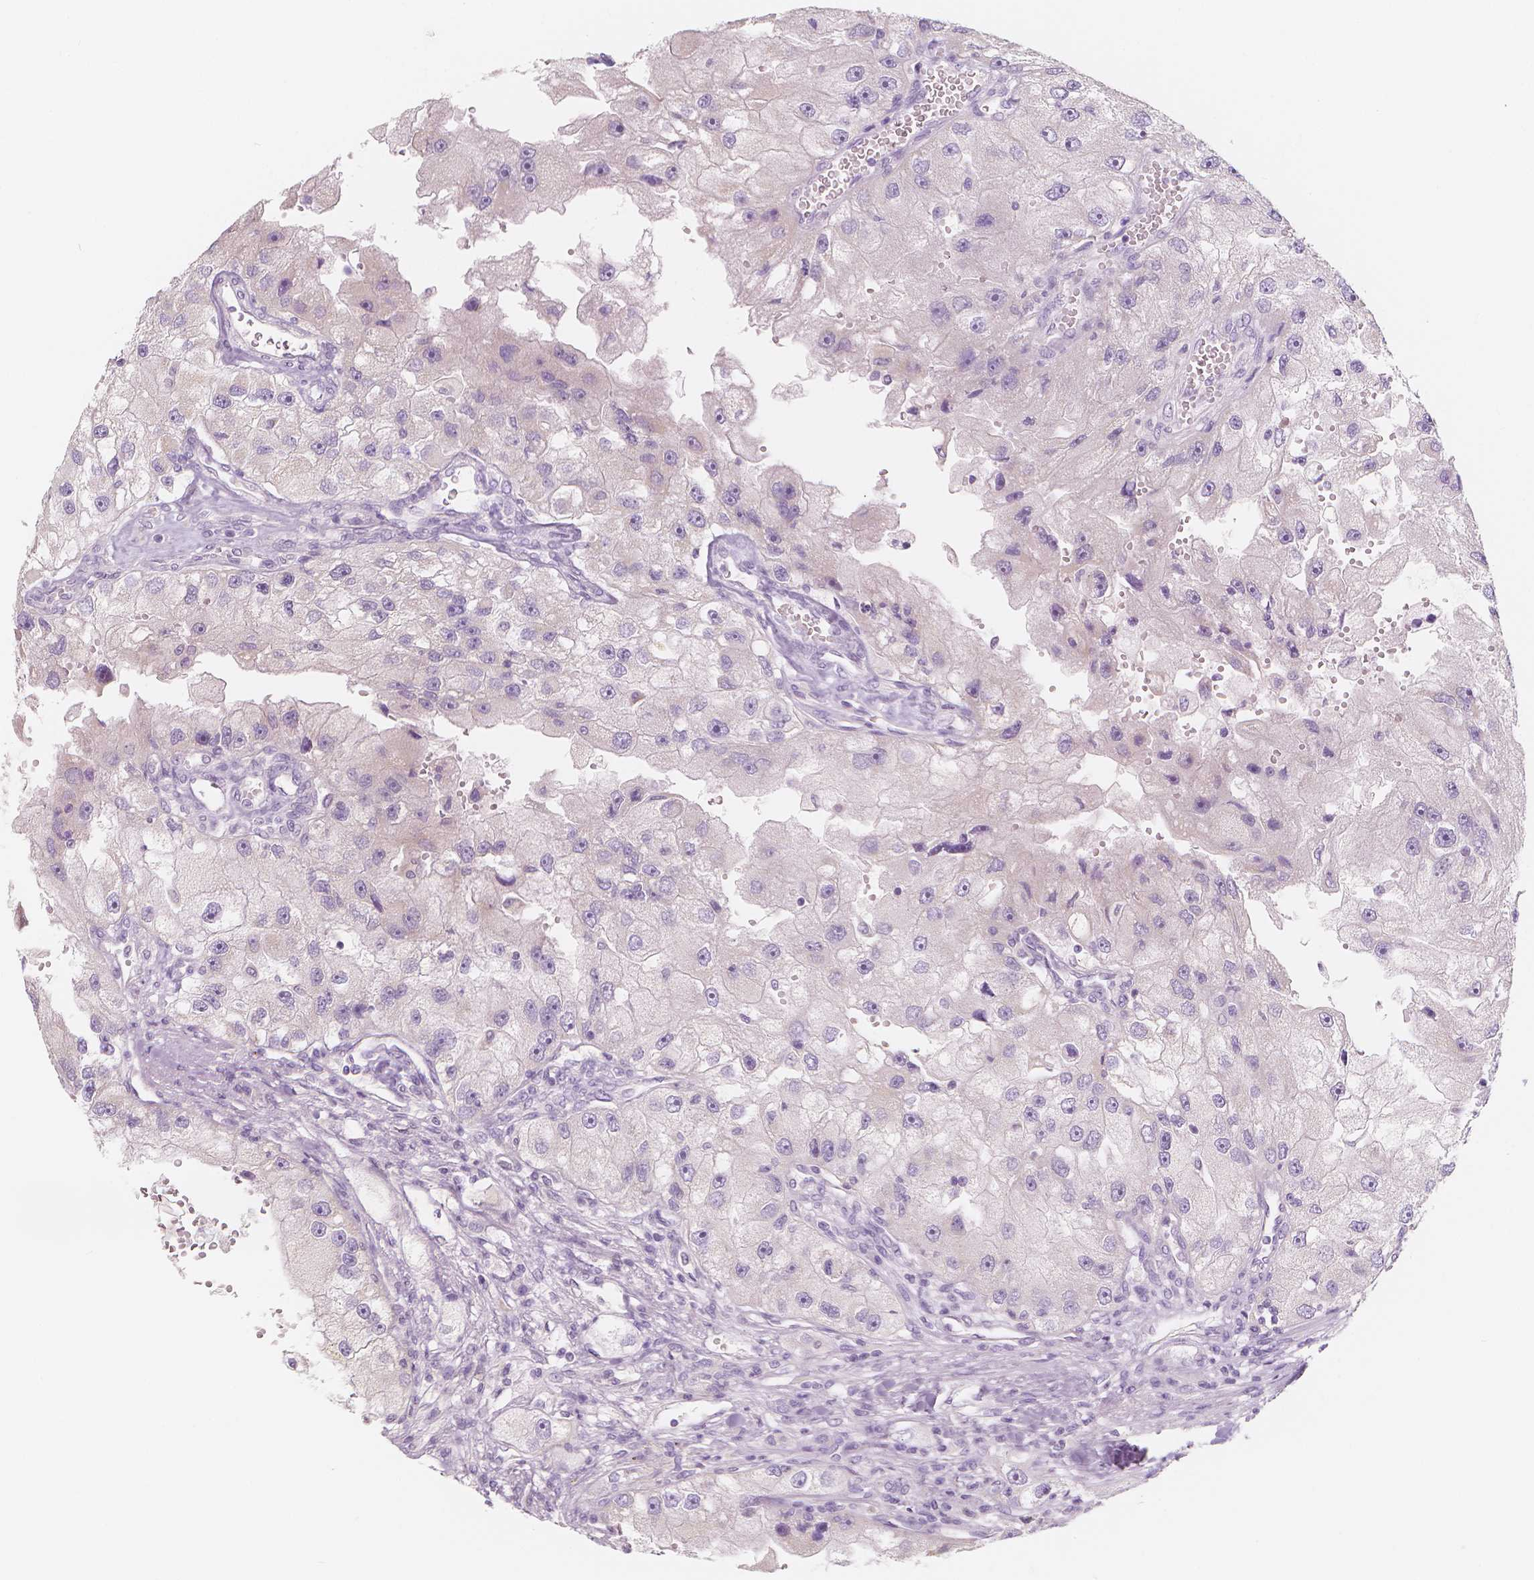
{"staining": {"intensity": "negative", "quantity": "none", "location": "none"}, "tissue": "renal cancer", "cell_type": "Tumor cells", "image_type": "cancer", "snomed": [{"axis": "morphology", "description": "Adenocarcinoma, NOS"}, {"axis": "topography", "description": "Kidney"}], "caption": "Tumor cells show no significant positivity in renal cancer.", "gene": "RBFOX1", "patient": {"sex": "male", "age": 63}}